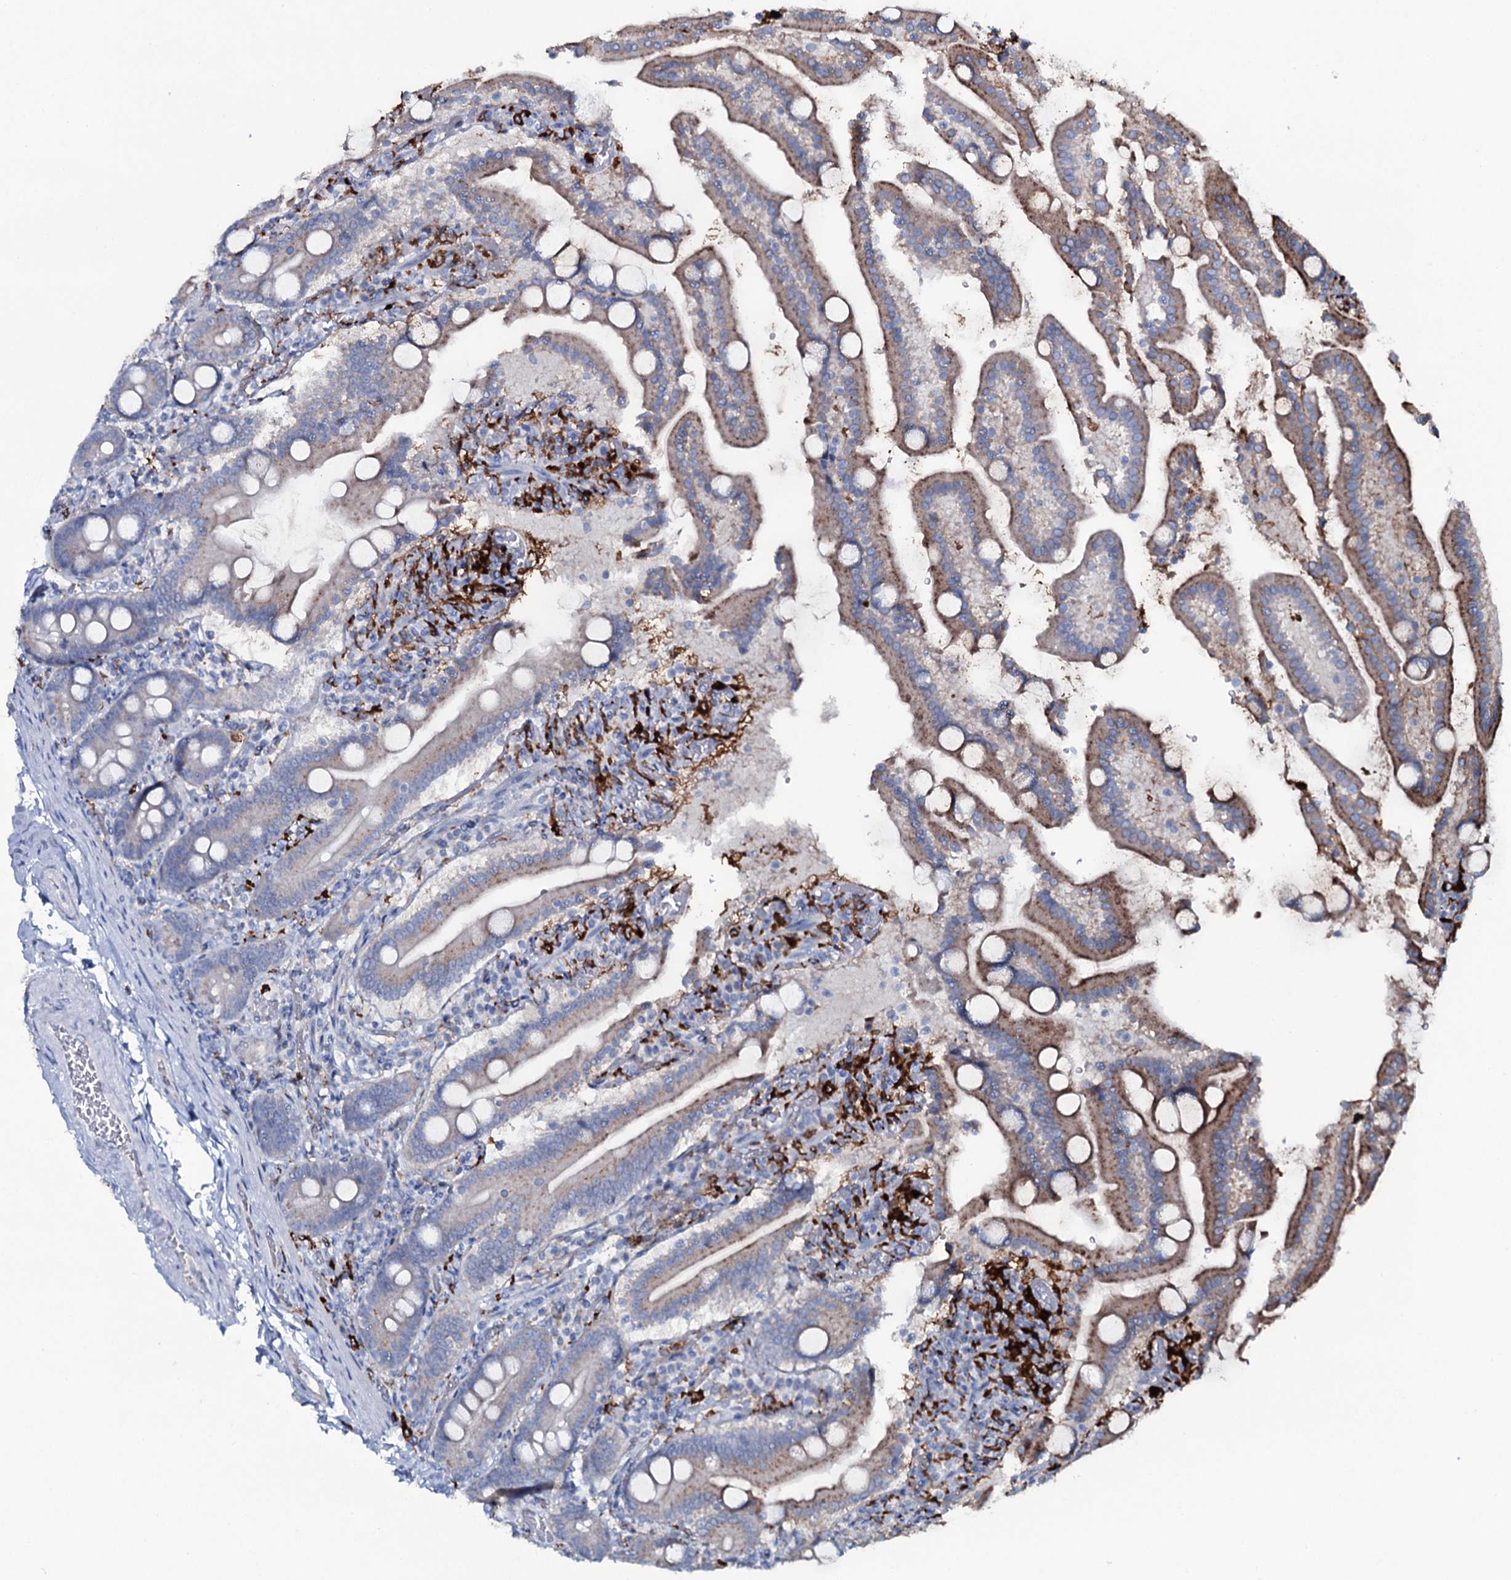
{"staining": {"intensity": "moderate", "quantity": ">75%", "location": "cytoplasmic/membranous"}, "tissue": "duodenum", "cell_type": "Glandular cells", "image_type": "normal", "snomed": [{"axis": "morphology", "description": "Normal tissue, NOS"}, {"axis": "topography", "description": "Duodenum"}], "caption": "Immunohistochemical staining of normal duodenum shows moderate cytoplasmic/membranous protein staining in approximately >75% of glandular cells. Ihc stains the protein of interest in brown and the nuclei are stained blue.", "gene": "OSBPL2", "patient": {"sex": "male", "age": 55}}